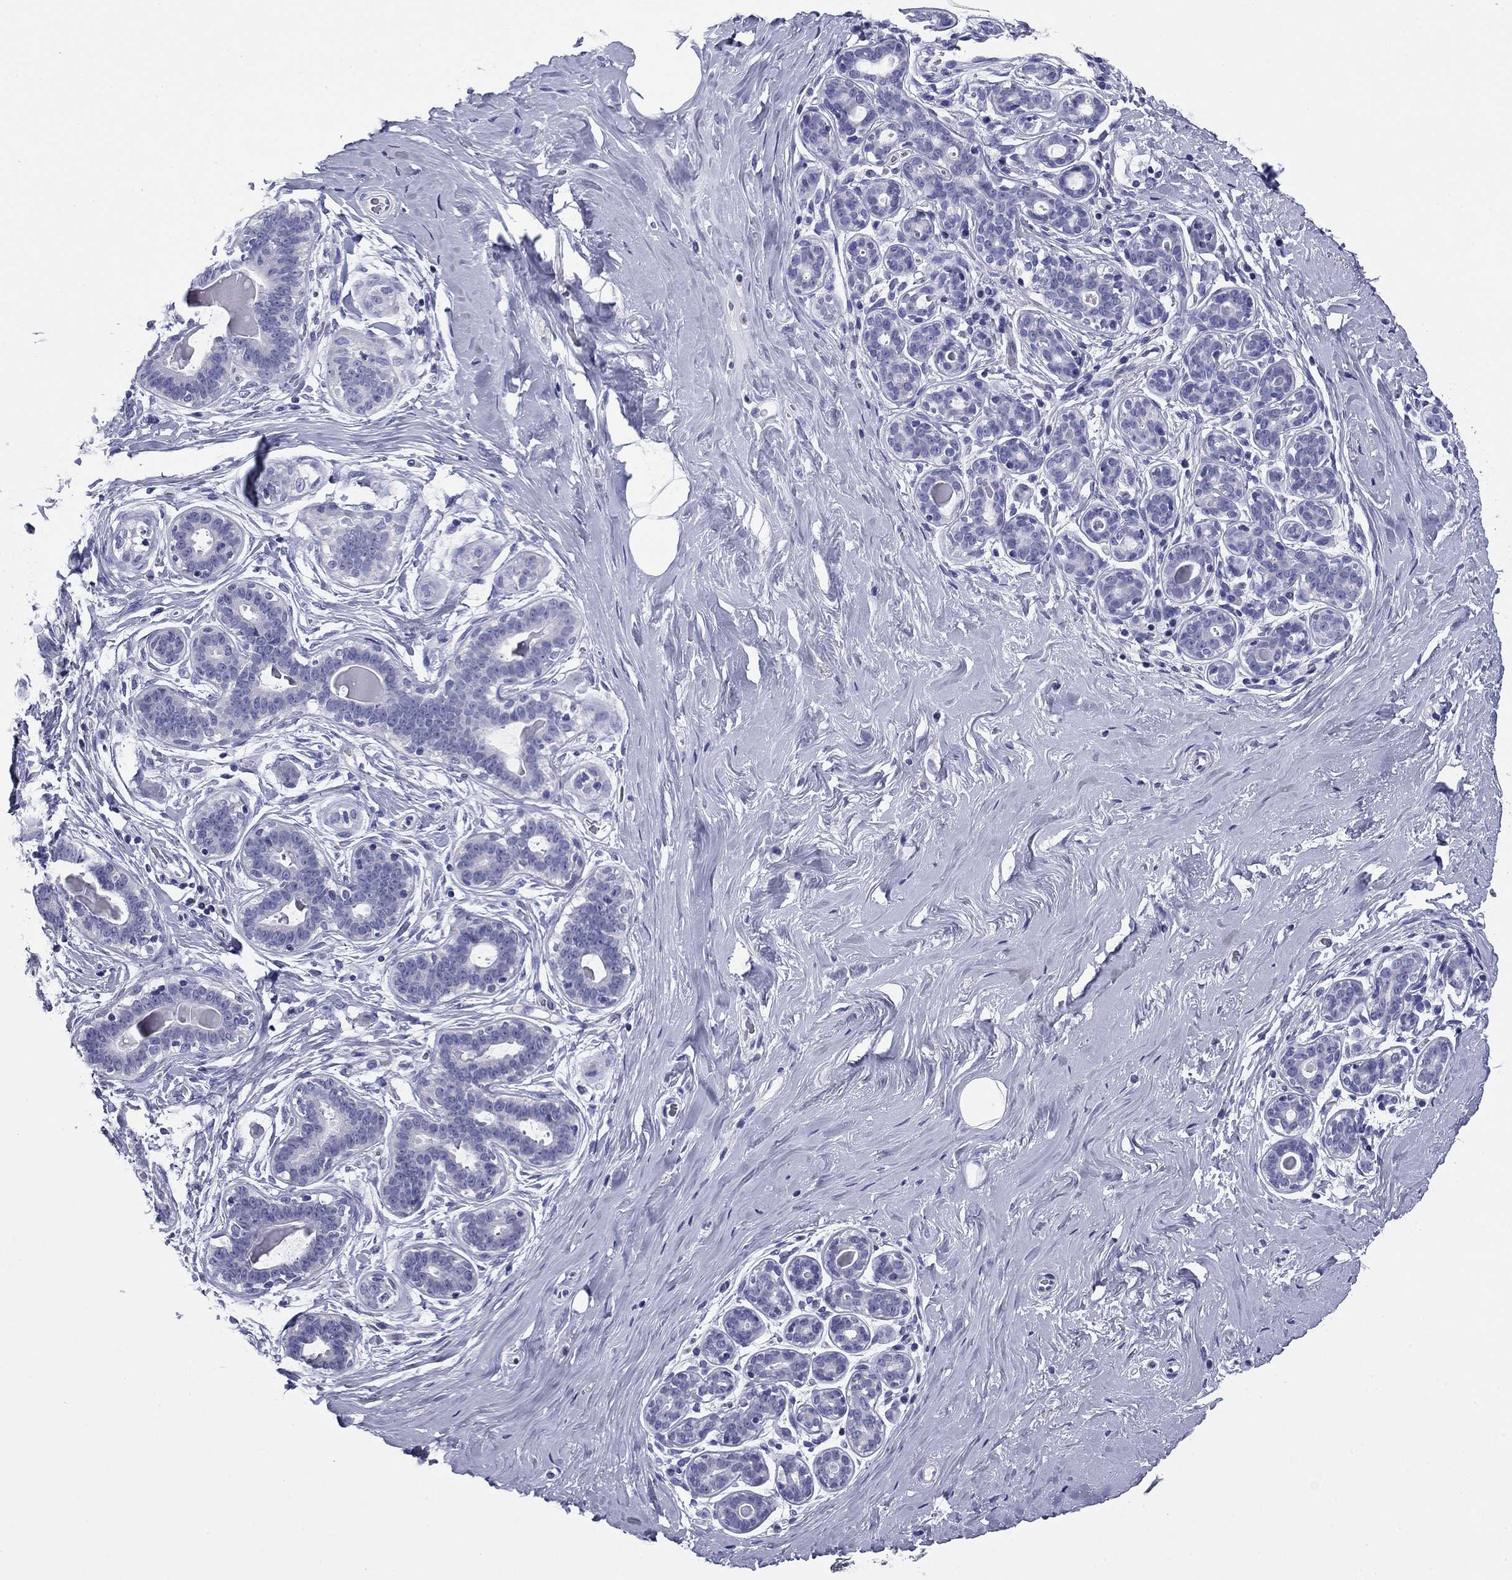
{"staining": {"intensity": "negative", "quantity": "none", "location": "none"}, "tissue": "breast", "cell_type": "Adipocytes", "image_type": "normal", "snomed": [{"axis": "morphology", "description": "Normal tissue, NOS"}, {"axis": "topography", "description": "Skin"}, {"axis": "topography", "description": "Breast"}], "caption": "Micrograph shows no significant protein expression in adipocytes of benign breast. The staining is performed using DAB brown chromogen with nuclei counter-stained in using hematoxylin.", "gene": "ABCC2", "patient": {"sex": "female", "age": 43}}